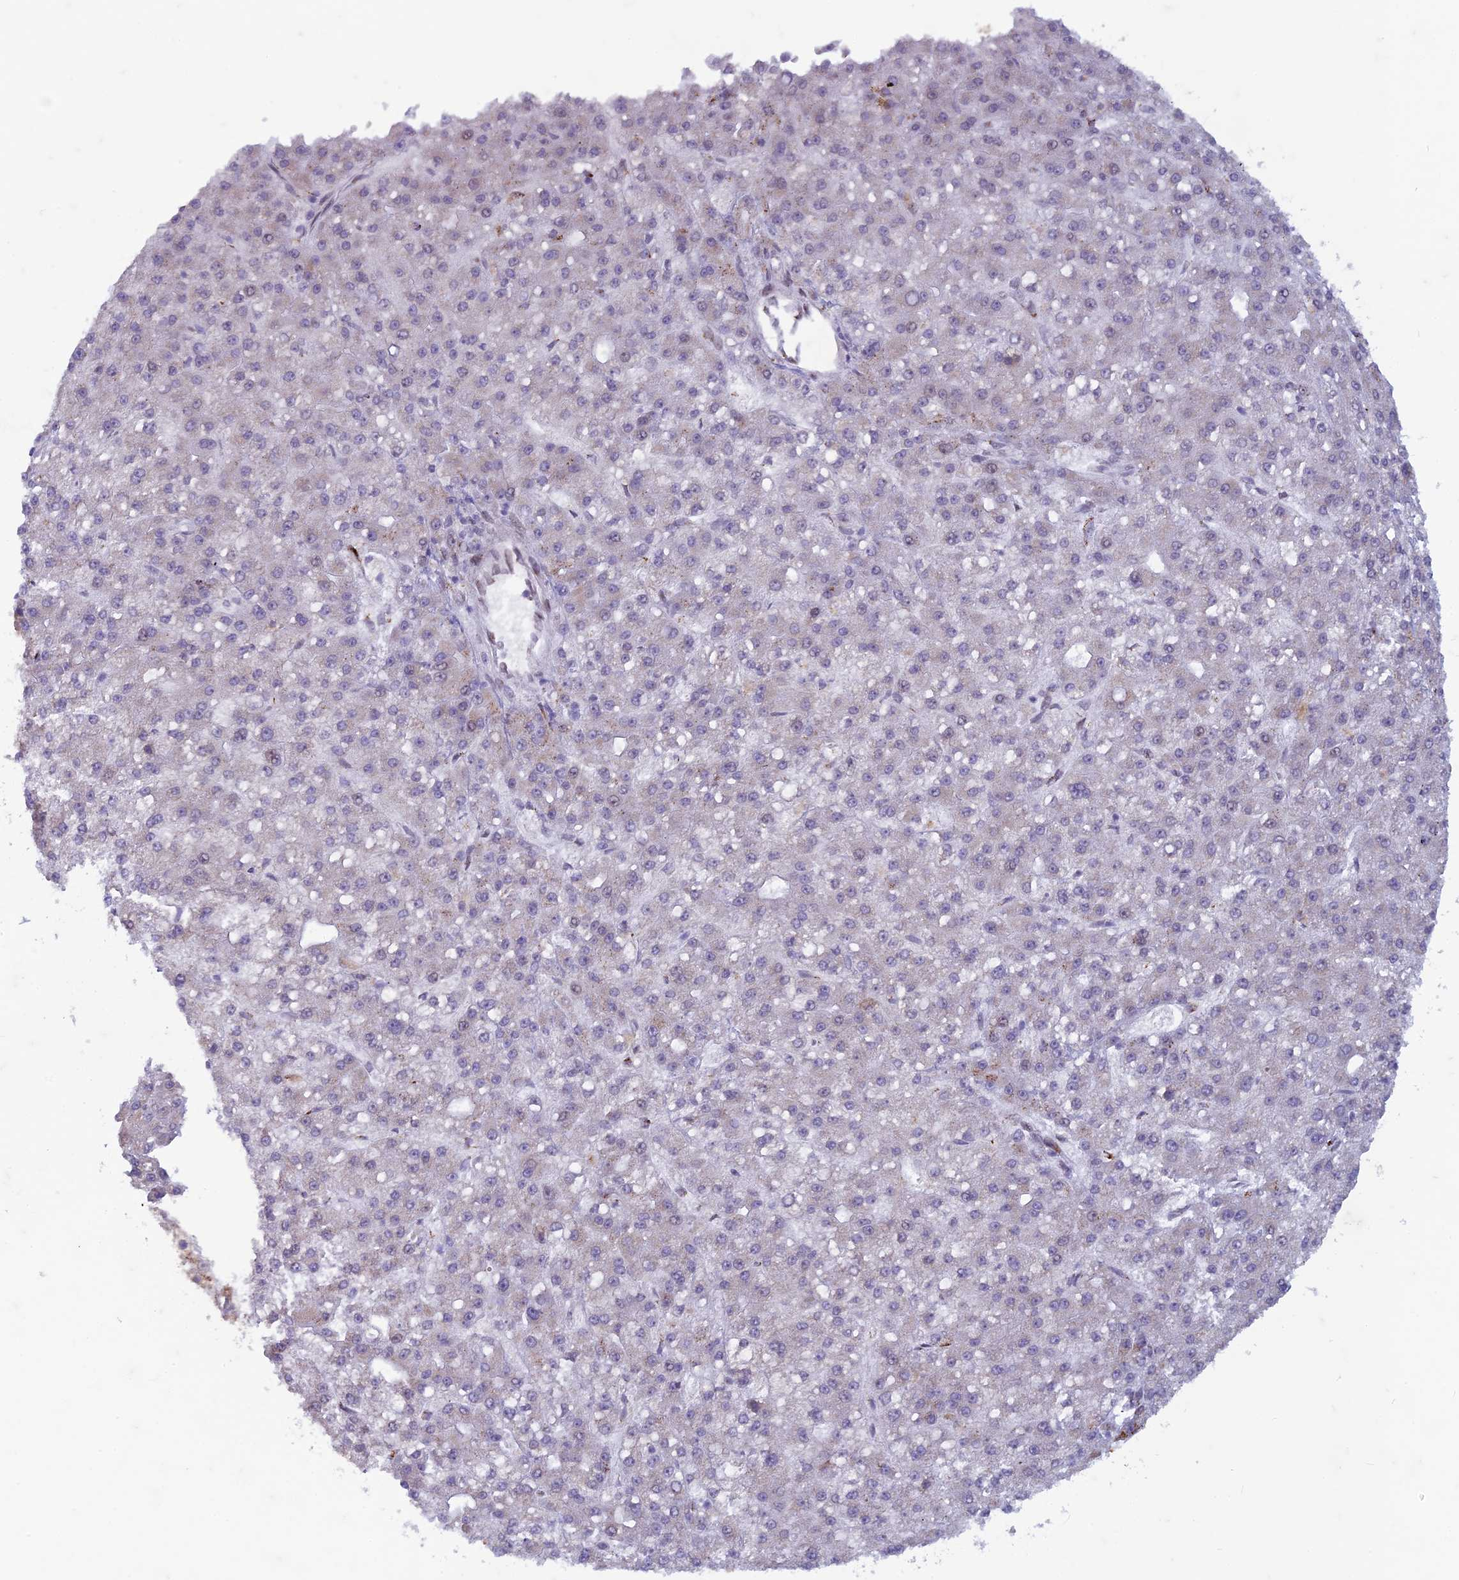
{"staining": {"intensity": "negative", "quantity": "none", "location": "none"}, "tissue": "liver cancer", "cell_type": "Tumor cells", "image_type": "cancer", "snomed": [{"axis": "morphology", "description": "Carcinoma, Hepatocellular, NOS"}, {"axis": "topography", "description": "Liver"}], "caption": "DAB immunohistochemical staining of liver cancer (hepatocellular carcinoma) reveals no significant expression in tumor cells.", "gene": "FAM3C", "patient": {"sex": "male", "age": 67}}